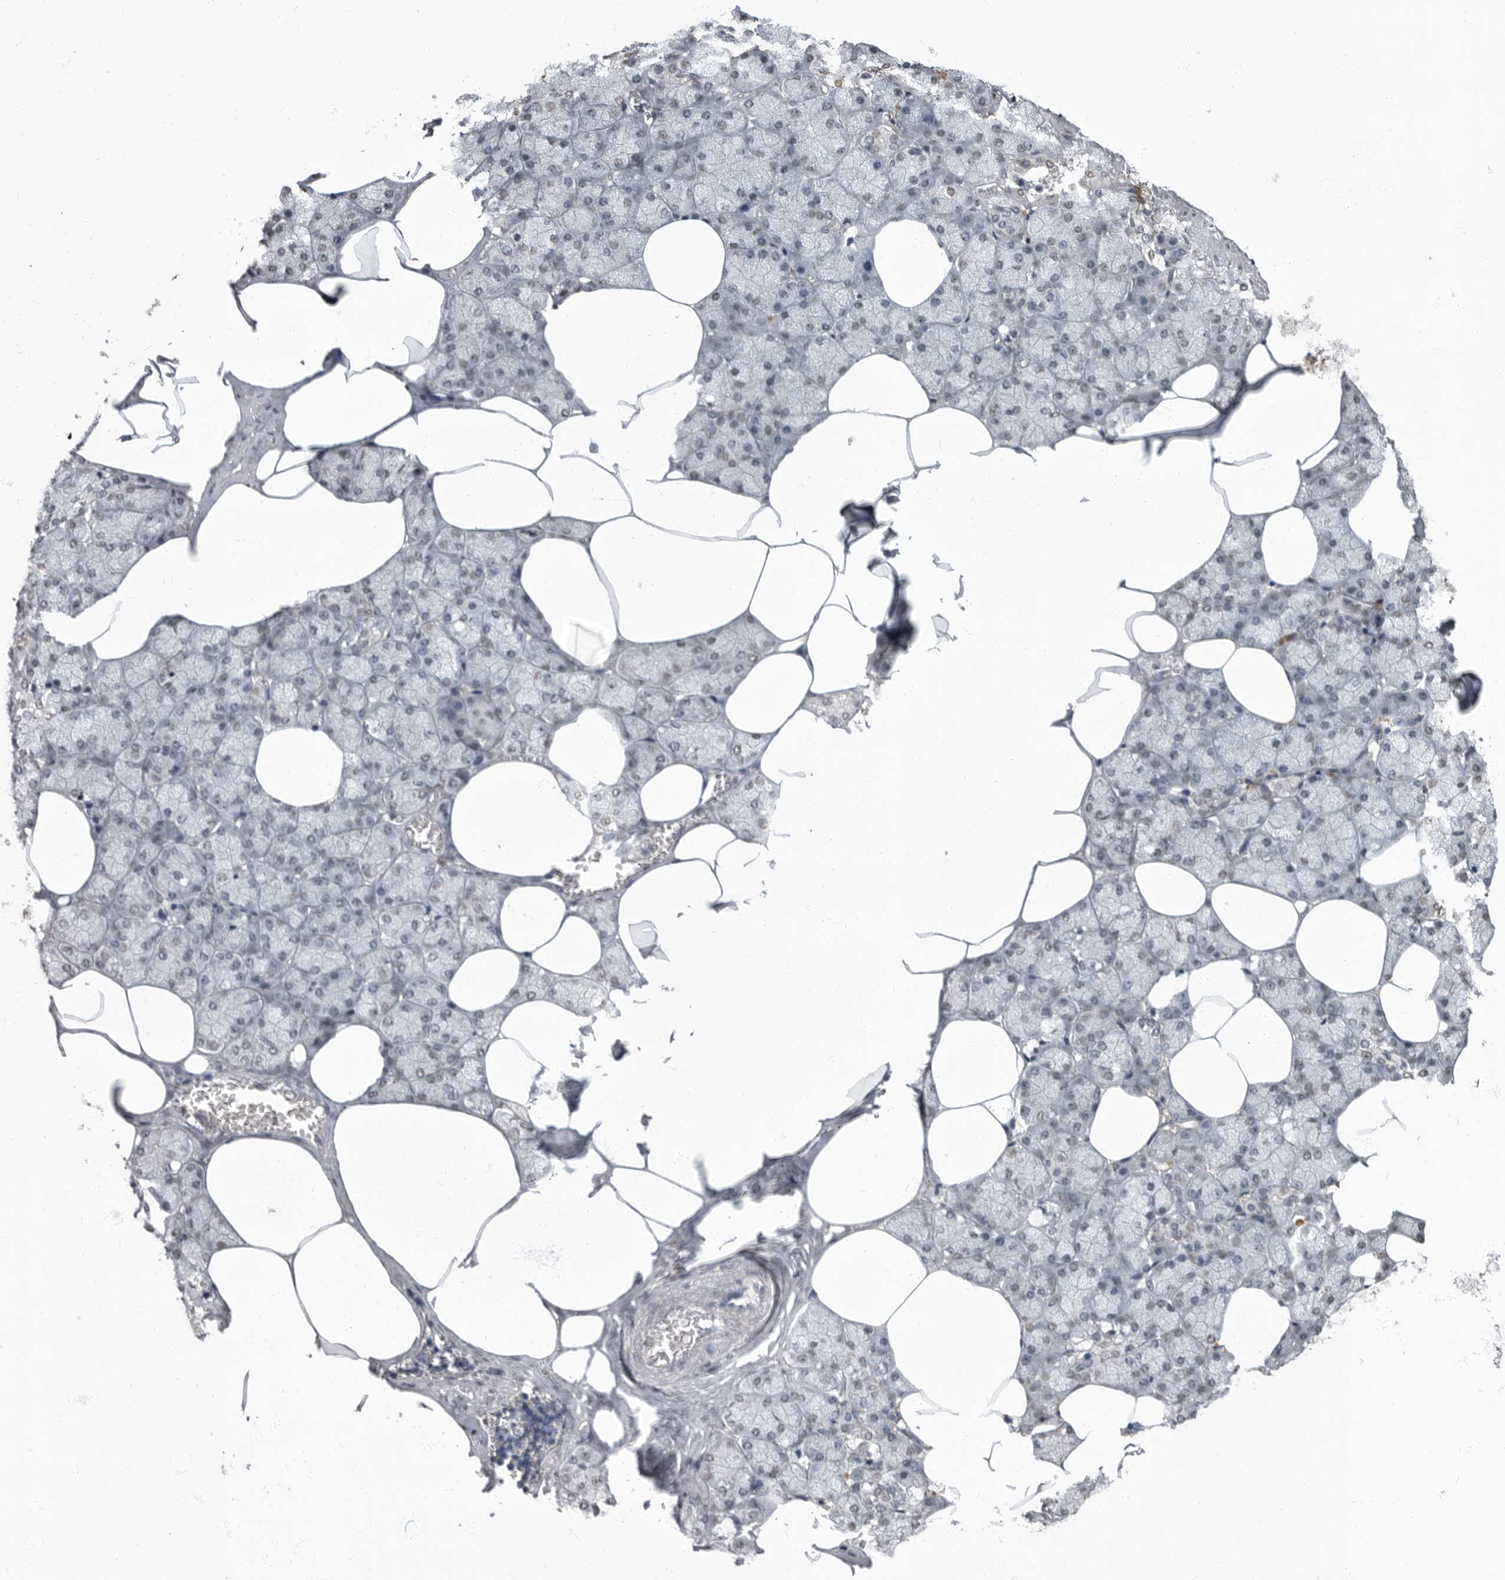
{"staining": {"intensity": "negative", "quantity": "none", "location": "none"}, "tissue": "salivary gland", "cell_type": "Glandular cells", "image_type": "normal", "snomed": [{"axis": "morphology", "description": "Normal tissue, NOS"}, {"axis": "topography", "description": "Salivary gland"}], "caption": "High power microscopy micrograph of an immunohistochemistry (IHC) histopathology image of normal salivary gland, revealing no significant positivity in glandular cells.", "gene": "ARHGEF10", "patient": {"sex": "male", "age": 62}}